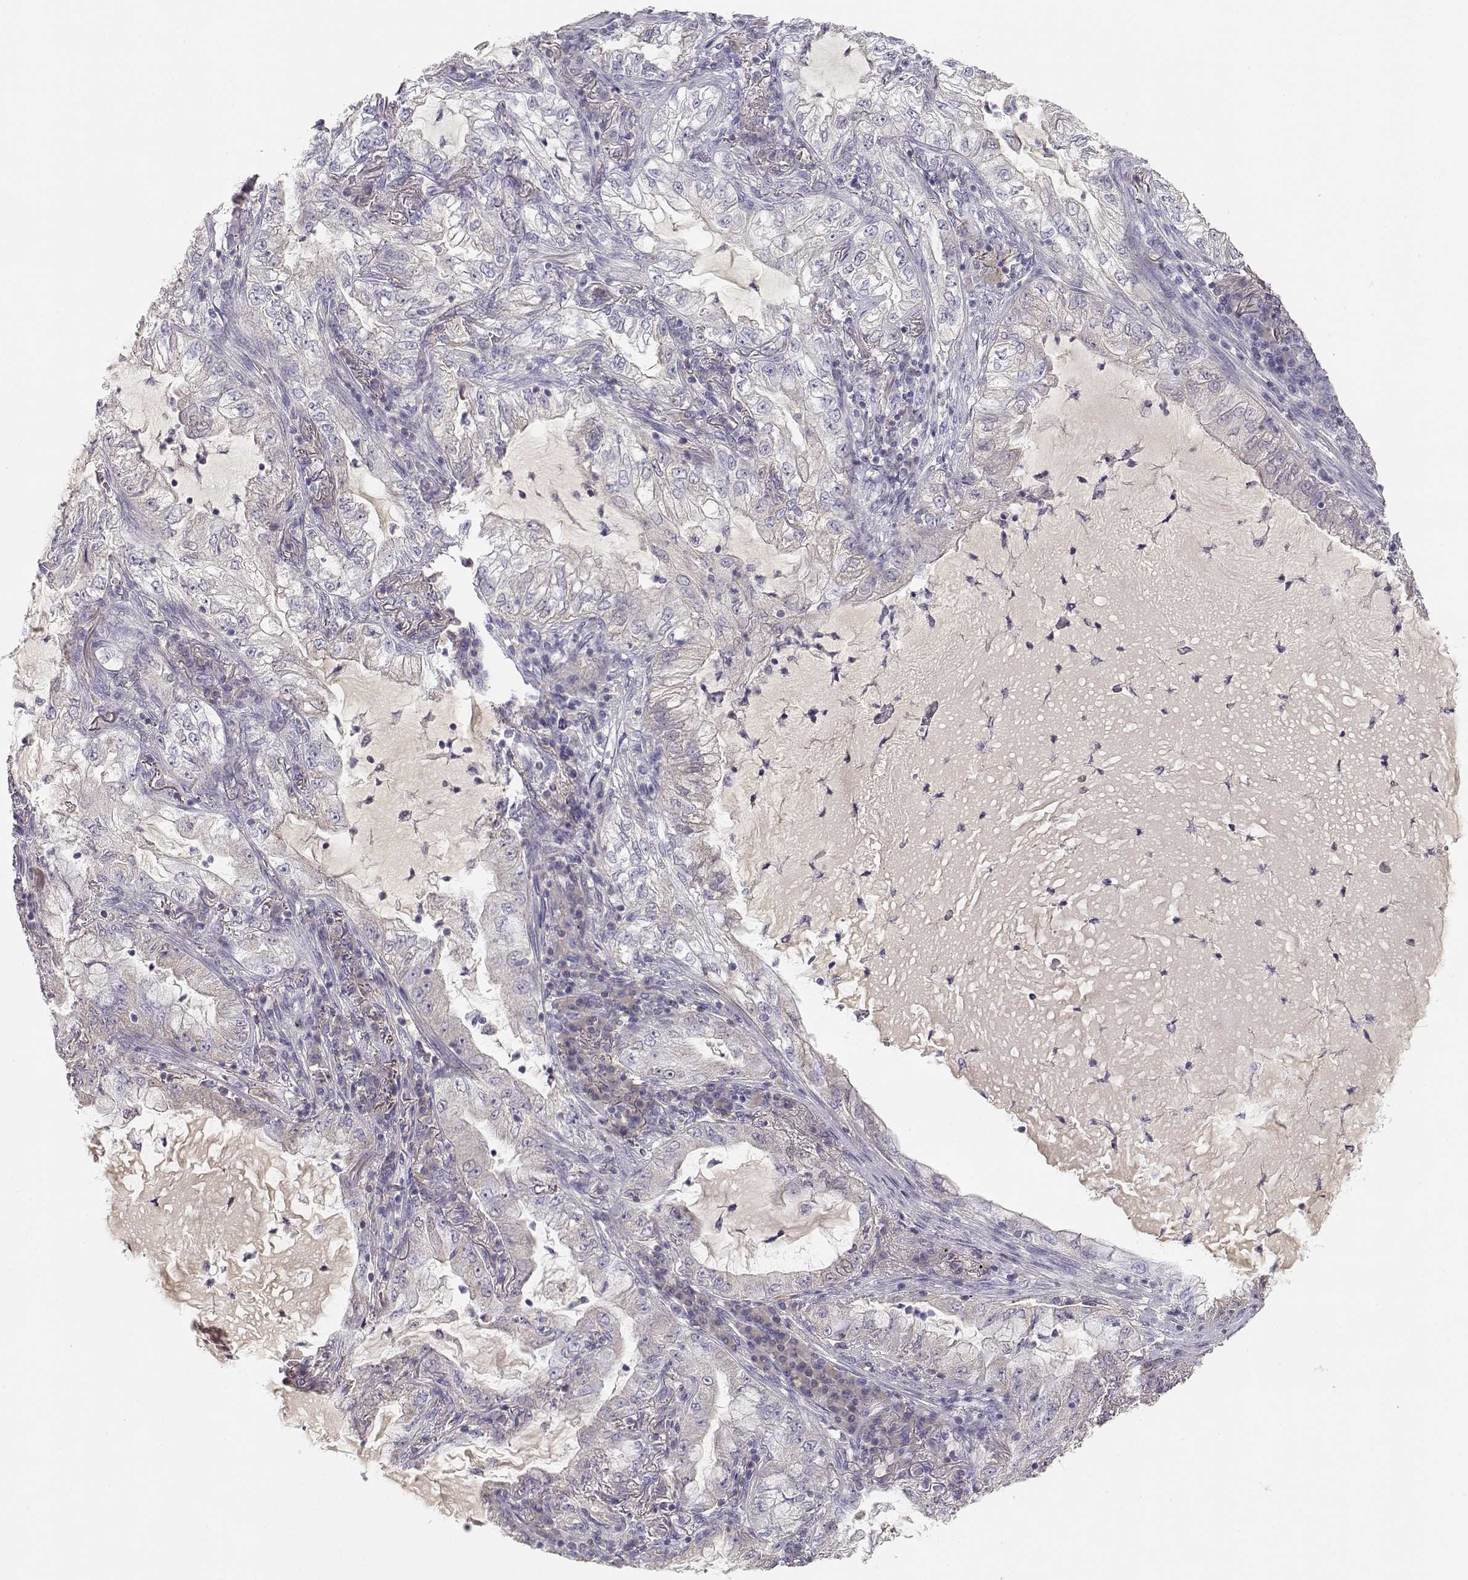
{"staining": {"intensity": "negative", "quantity": "none", "location": "none"}, "tissue": "lung cancer", "cell_type": "Tumor cells", "image_type": "cancer", "snomed": [{"axis": "morphology", "description": "Adenocarcinoma, NOS"}, {"axis": "topography", "description": "Lung"}], "caption": "Human adenocarcinoma (lung) stained for a protein using immunohistochemistry demonstrates no staining in tumor cells.", "gene": "SLCO6A1", "patient": {"sex": "female", "age": 73}}